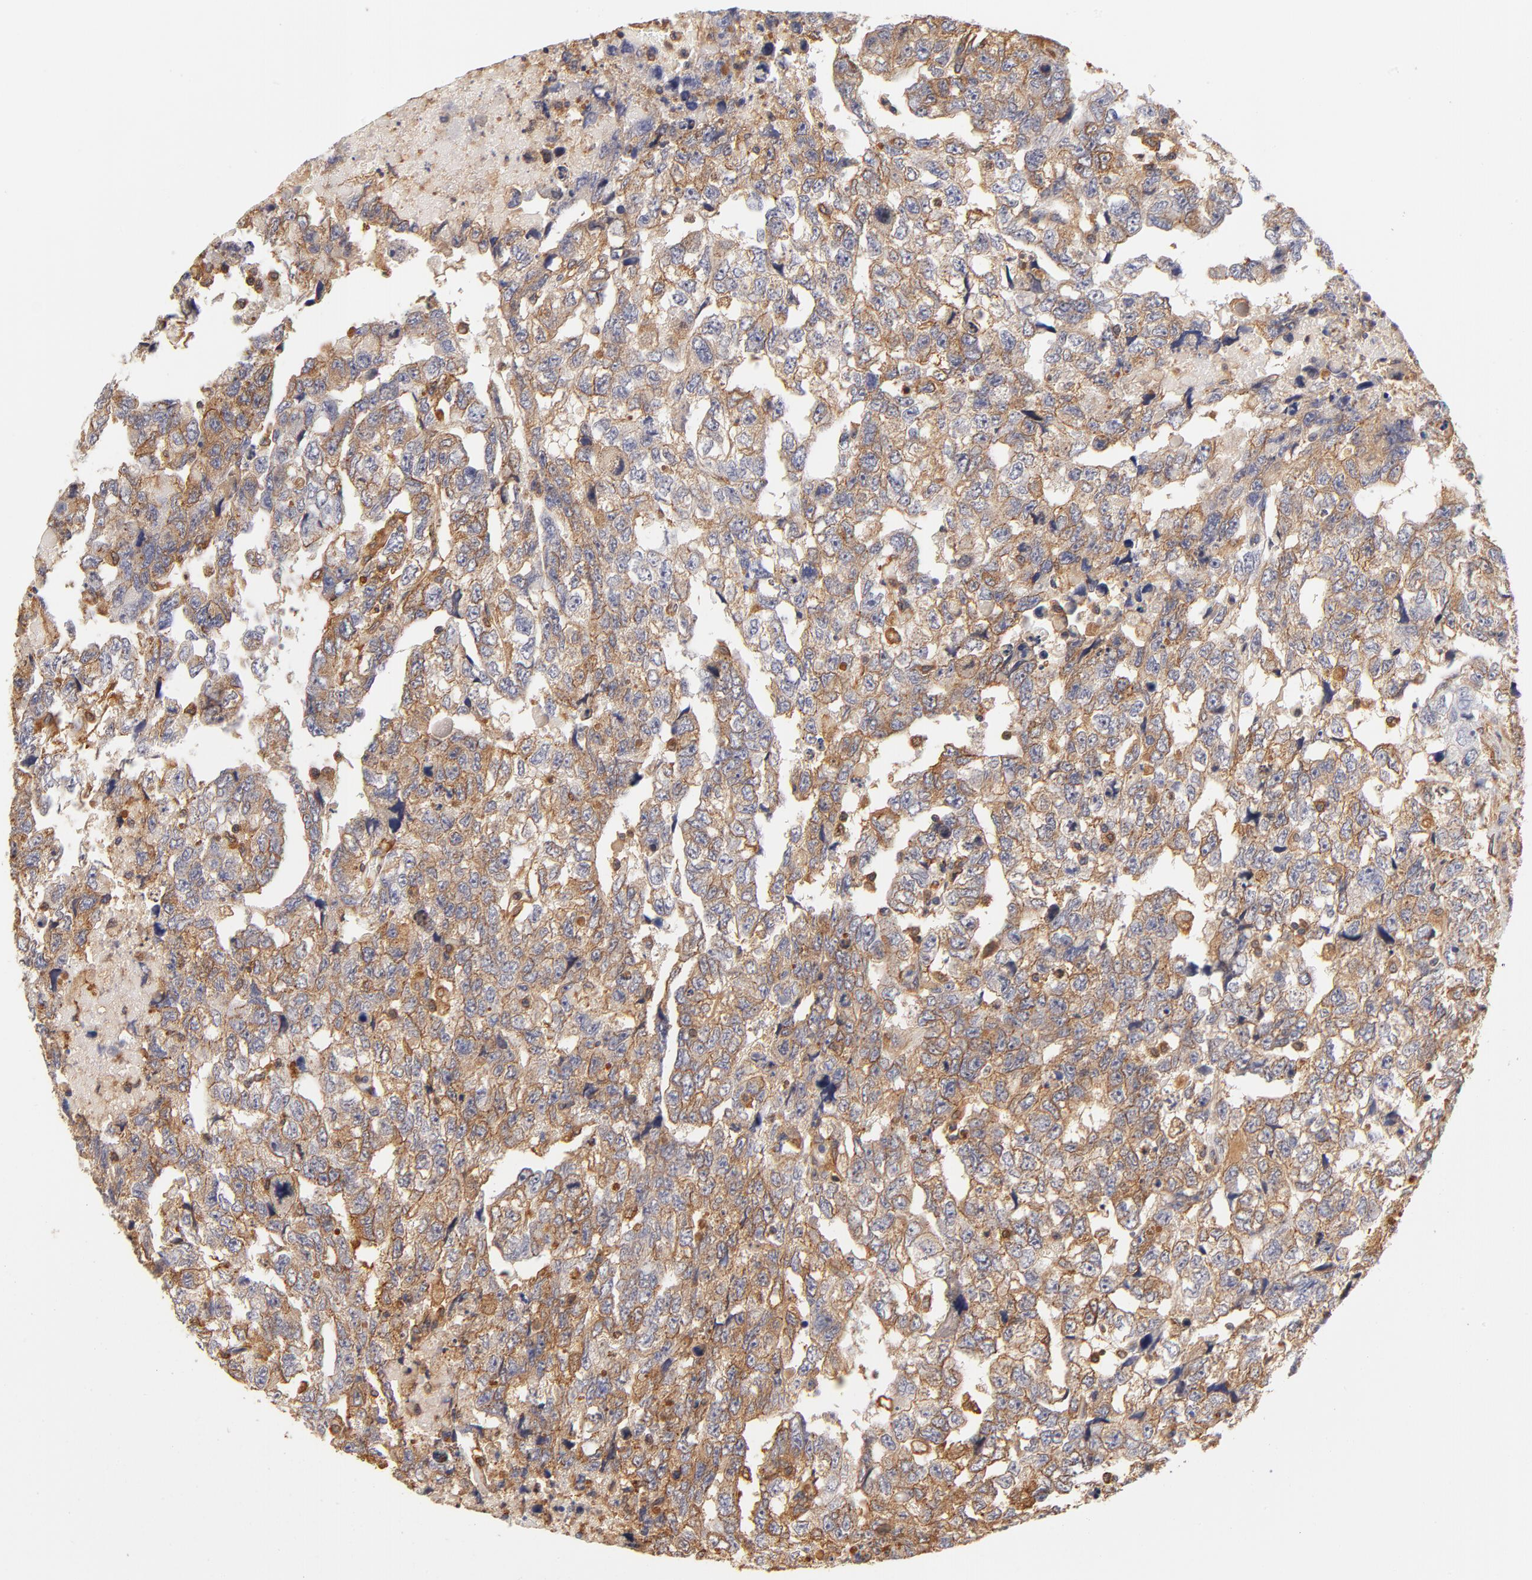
{"staining": {"intensity": "weak", "quantity": ">75%", "location": "cytoplasmic/membranous"}, "tissue": "testis cancer", "cell_type": "Tumor cells", "image_type": "cancer", "snomed": [{"axis": "morphology", "description": "Carcinoma, Embryonal, NOS"}, {"axis": "topography", "description": "Testis"}], "caption": "Immunohistochemical staining of testis cancer (embryonal carcinoma) demonstrates low levels of weak cytoplasmic/membranous positivity in approximately >75% of tumor cells.", "gene": "FCMR", "patient": {"sex": "male", "age": 36}}